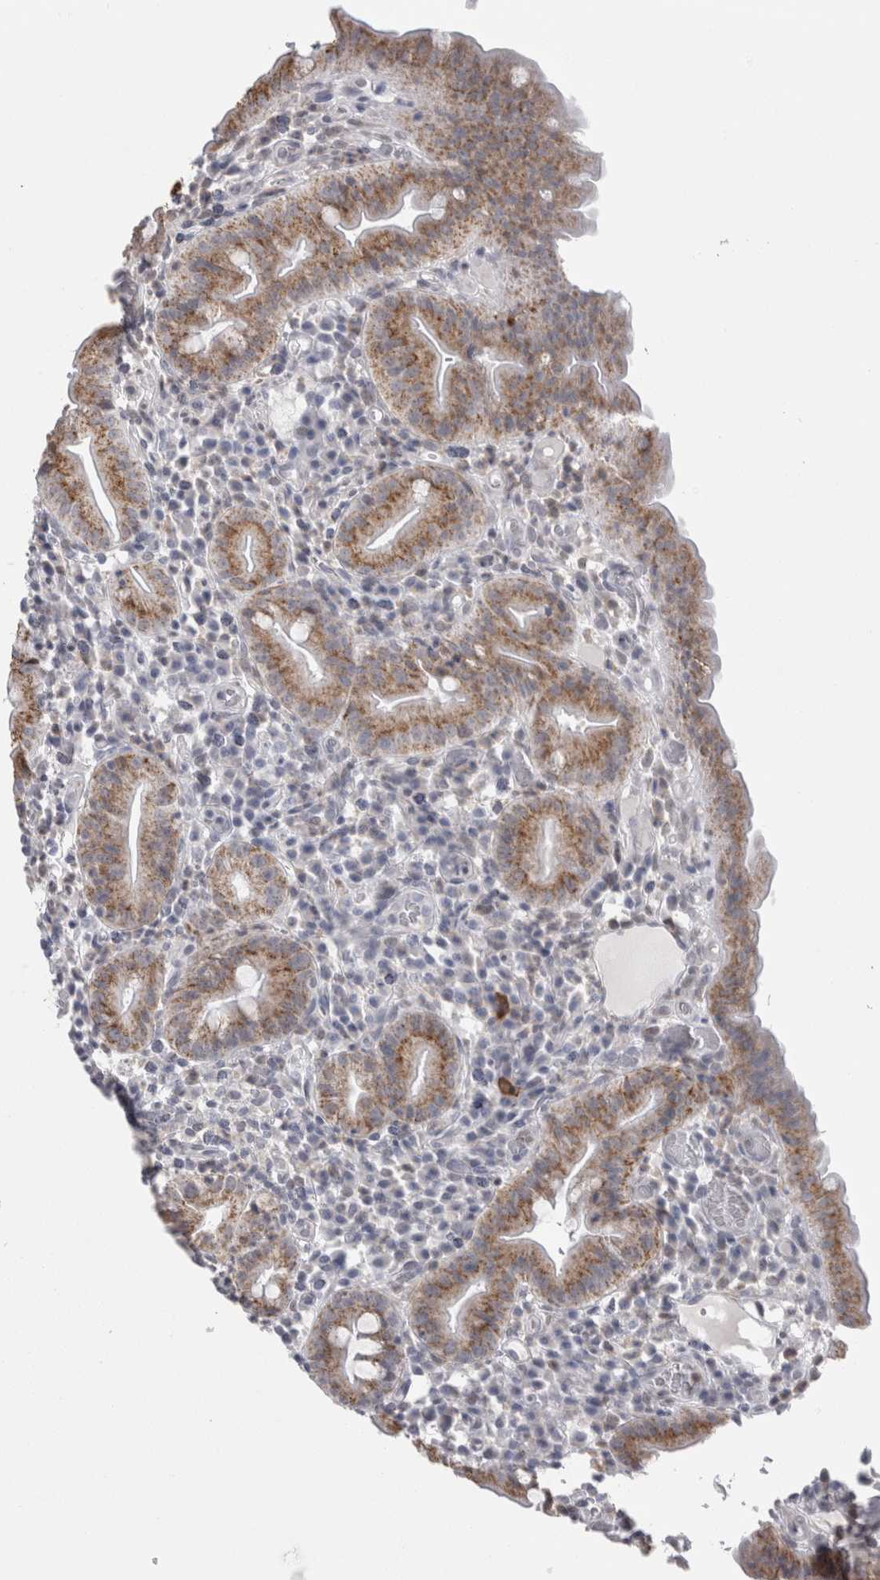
{"staining": {"intensity": "moderate", "quantity": ">75%", "location": "cytoplasmic/membranous"}, "tissue": "duodenum", "cell_type": "Glandular cells", "image_type": "normal", "snomed": [{"axis": "morphology", "description": "Normal tissue, NOS"}, {"axis": "topography", "description": "Duodenum"}], "caption": "A brown stain shows moderate cytoplasmic/membranous expression of a protein in glandular cells of benign duodenum. (DAB (3,3'-diaminobenzidine) IHC, brown staining for protein, blue staining for nuclei).", "gene": "PLIN1", "patient": {"sex": "male", "age": 50}}